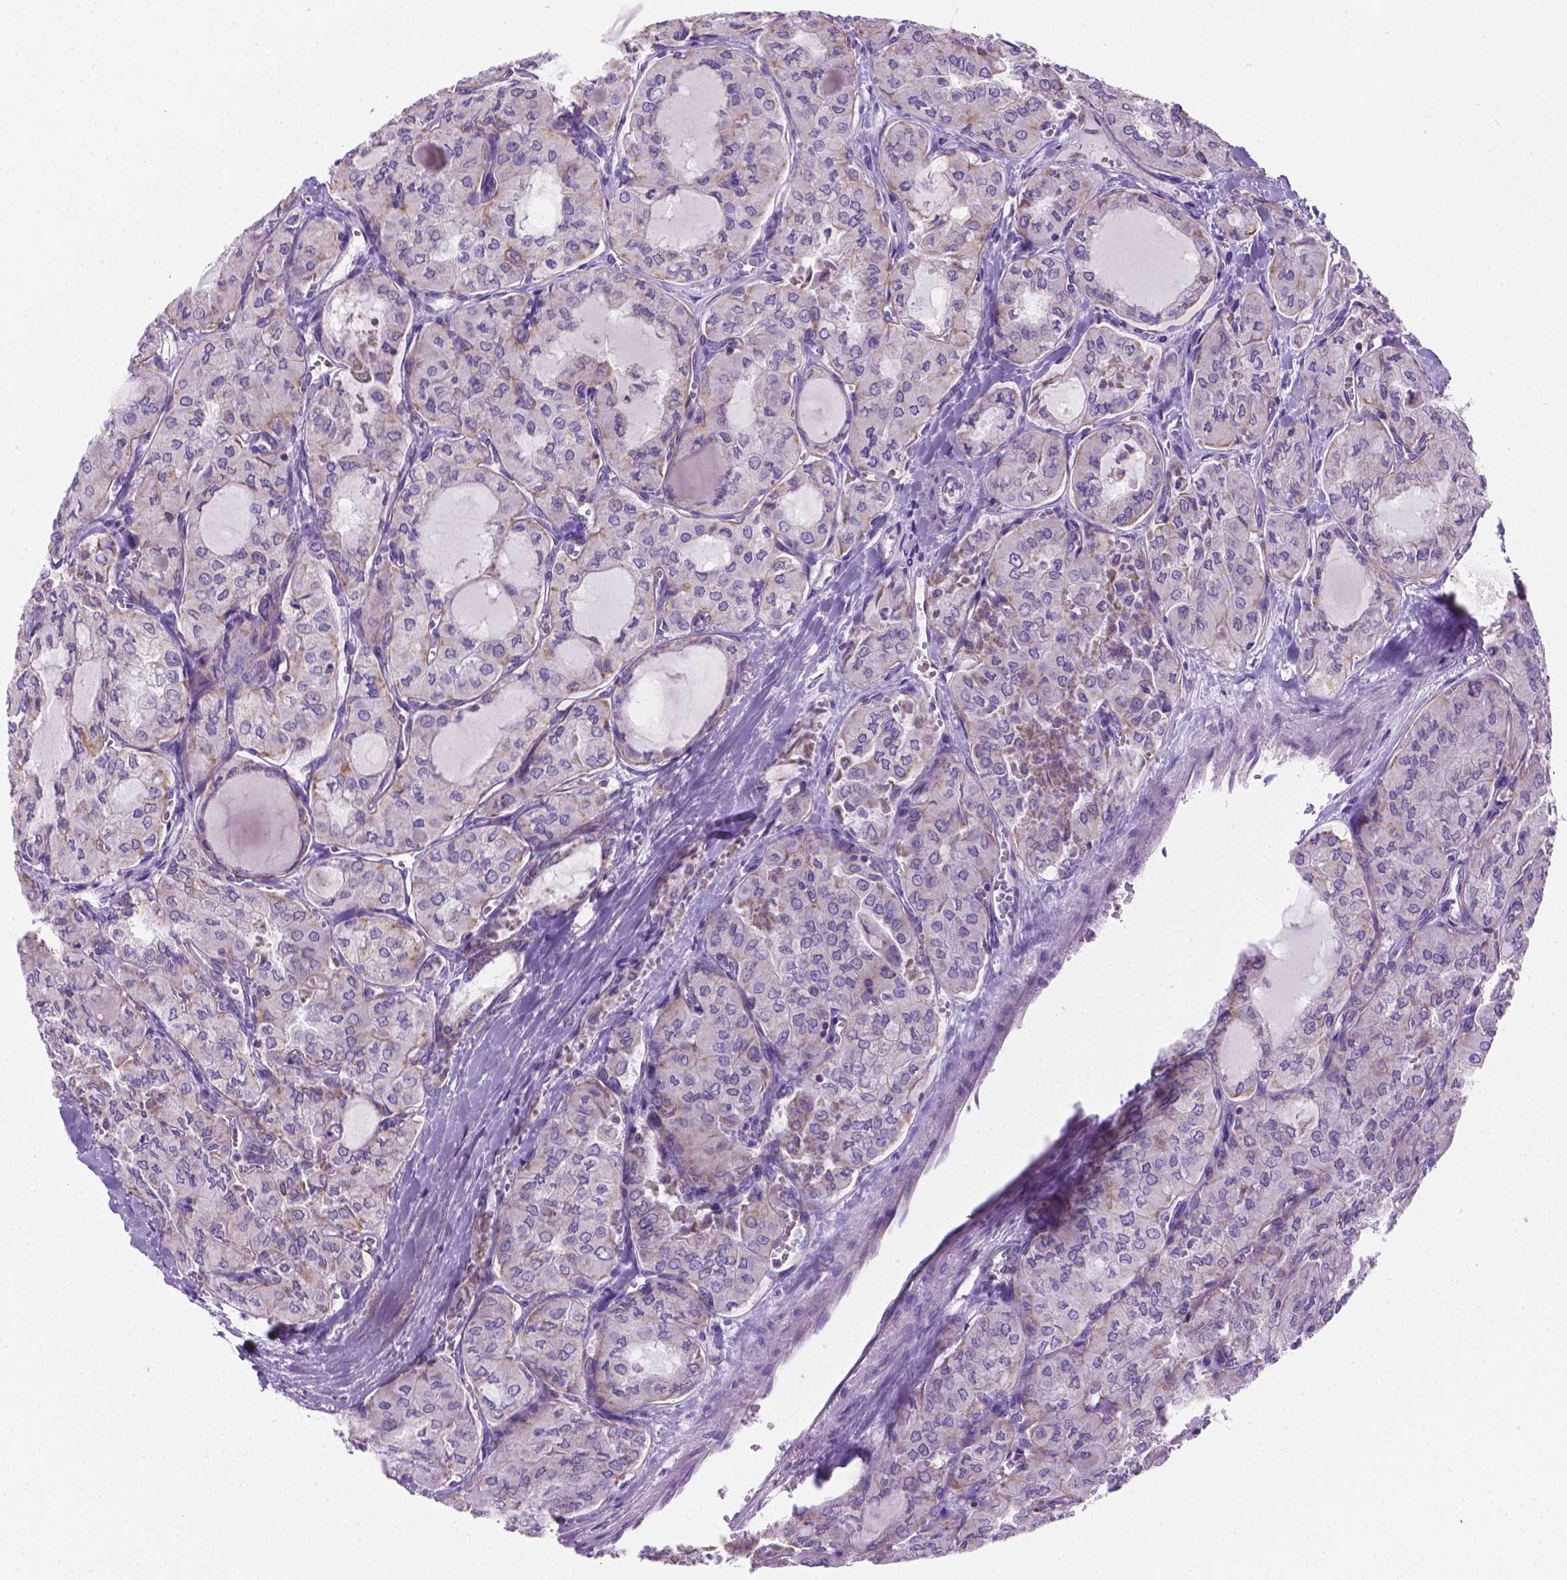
{"staining": {"intensity": "weak", "quantity": "<25%", "location": "cytoplasmic/membranous"}, "tissue": "thyroid cancer", "cell_type": "Tumor cells", "image_type": "cancer", "snomed": [{"axis": "morphology", "description": "Papillary adenocarcinoma, NOS"}, {"axis": "topography", "description": "Thyroid gland"}], "caption": "Immunohistochemistry (IHC) of human thyroid cancer displays no expression in tumor cells.", "gene": "CSPG5", "patient": {"sex": "male", "age": 20}}